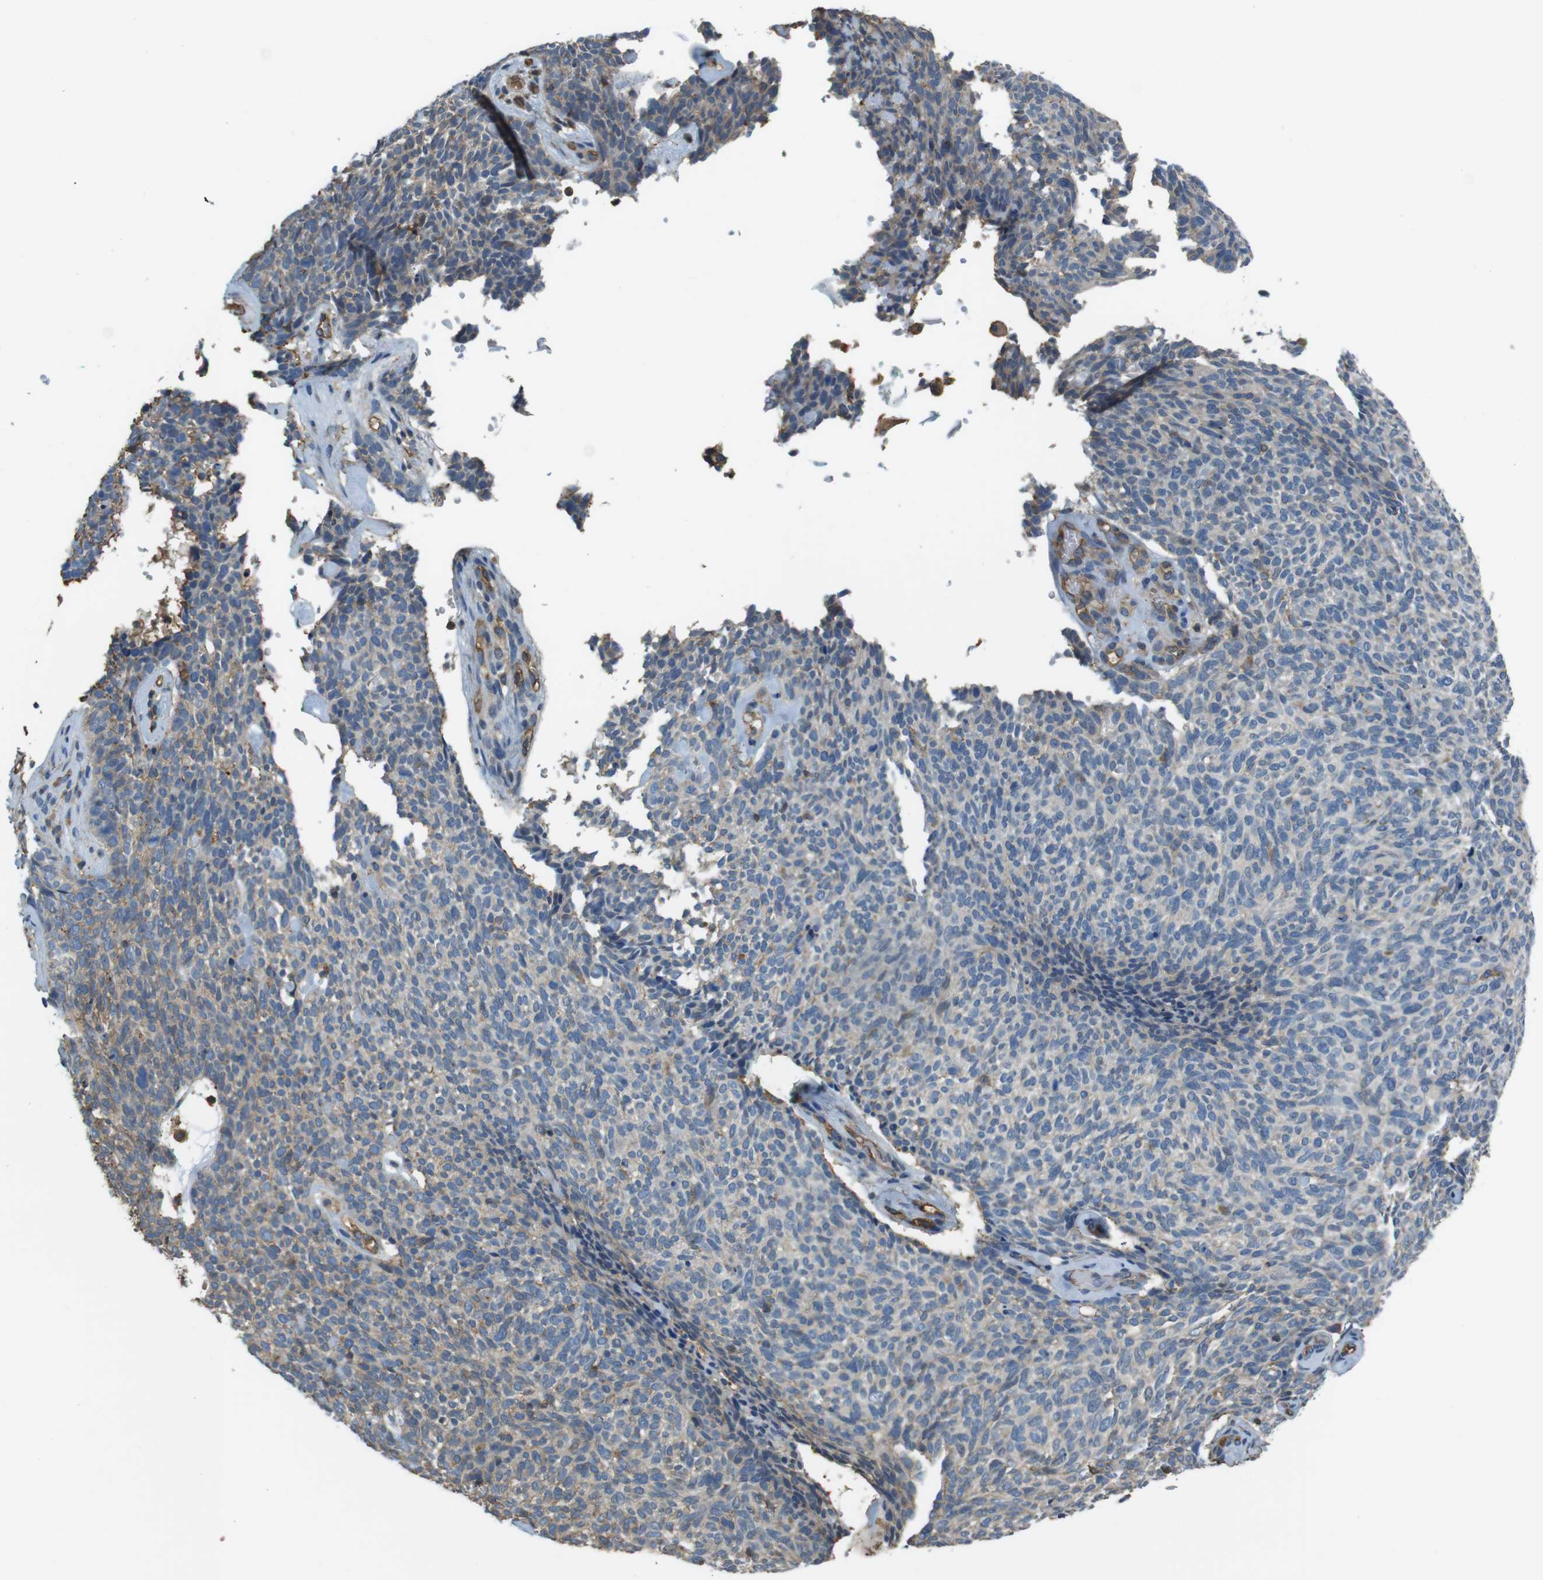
{"staining": {"intensity": "weak", "quantity": "25%-75%", "location": "cytoplasmic/membranous"}, "tissue": "skin cancer", "cell_type": "Tumor cells", "image_type": "cancer", "snomed": [{"axis": "morphology", "description": "Basal cell carcinoma"}, {"axis": "topography", "description": "Skin"}], "caption": "There is low levels of weak cytoplasmic/membranous expression in tumor cells of skin basal cell carcinoma, as demonstrated by immunohistochemical staining (brown color).", "gene": "FCAR", "patient": {"sex": "female", "age": 84}}